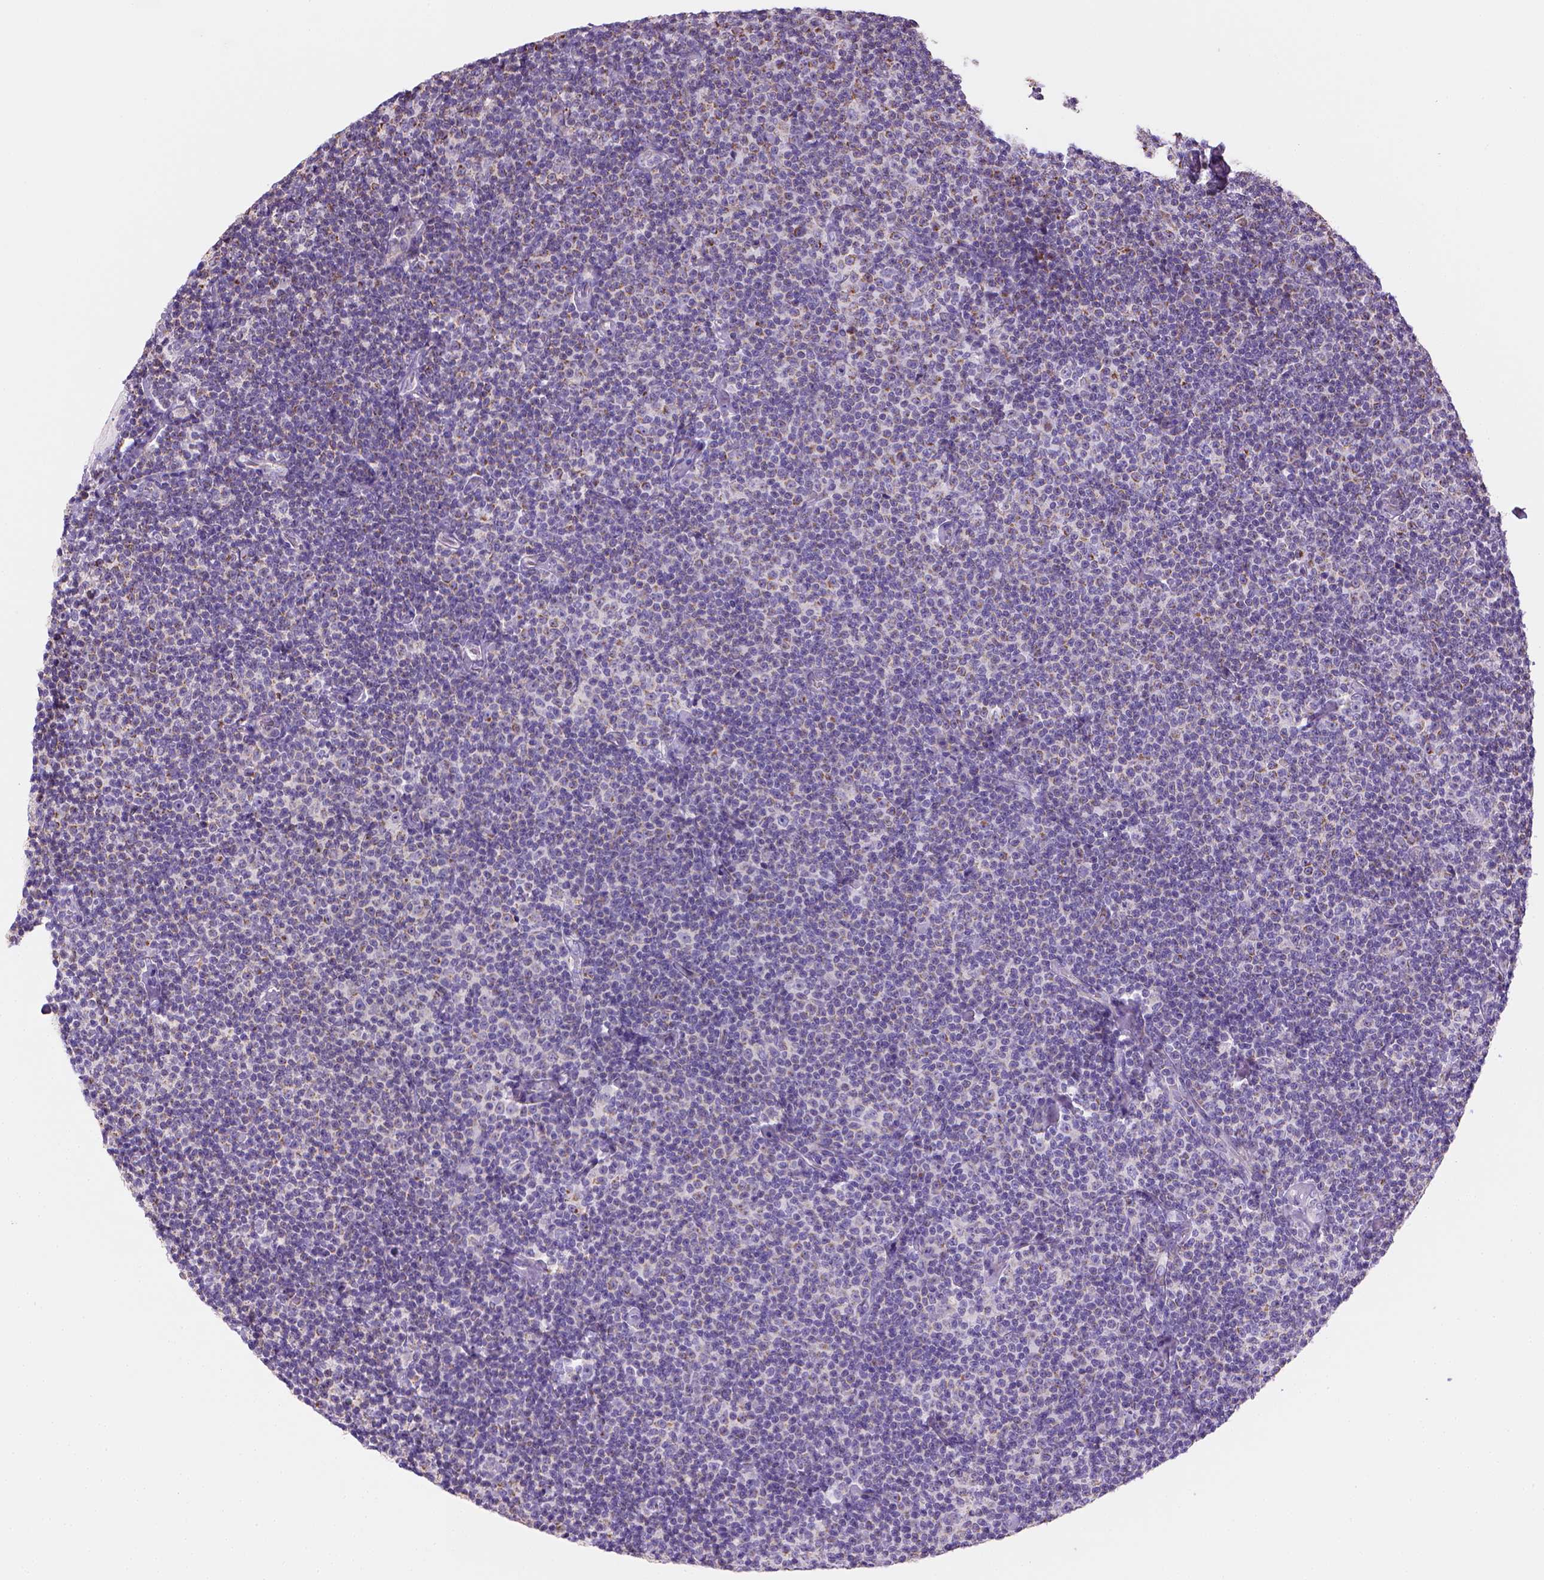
{"staining": {"intensity": "negative", "quantity": "none", "location": "none"}, "tissue": "lymphoma", "cell_type": "Tumor cells", "image_type": "cancer", "snomed": [{"axis": "morphology", "description": "Malignant lymphoma, non-Hodgkin's type, Low grade"}, {"axis": "topography", "description": "Lymph node"}], "caption": "This is a histopathology image of immunohistochemistry (IHC) staining of low-grade malignant lymphoma, non-Hodgkin's type, which shows no expression in tumor cells. (Immunohistochemistry, brightfield microscopy, high magnification).", "gene": "CES2", "patient": {"sex": "male", "age": 81}}